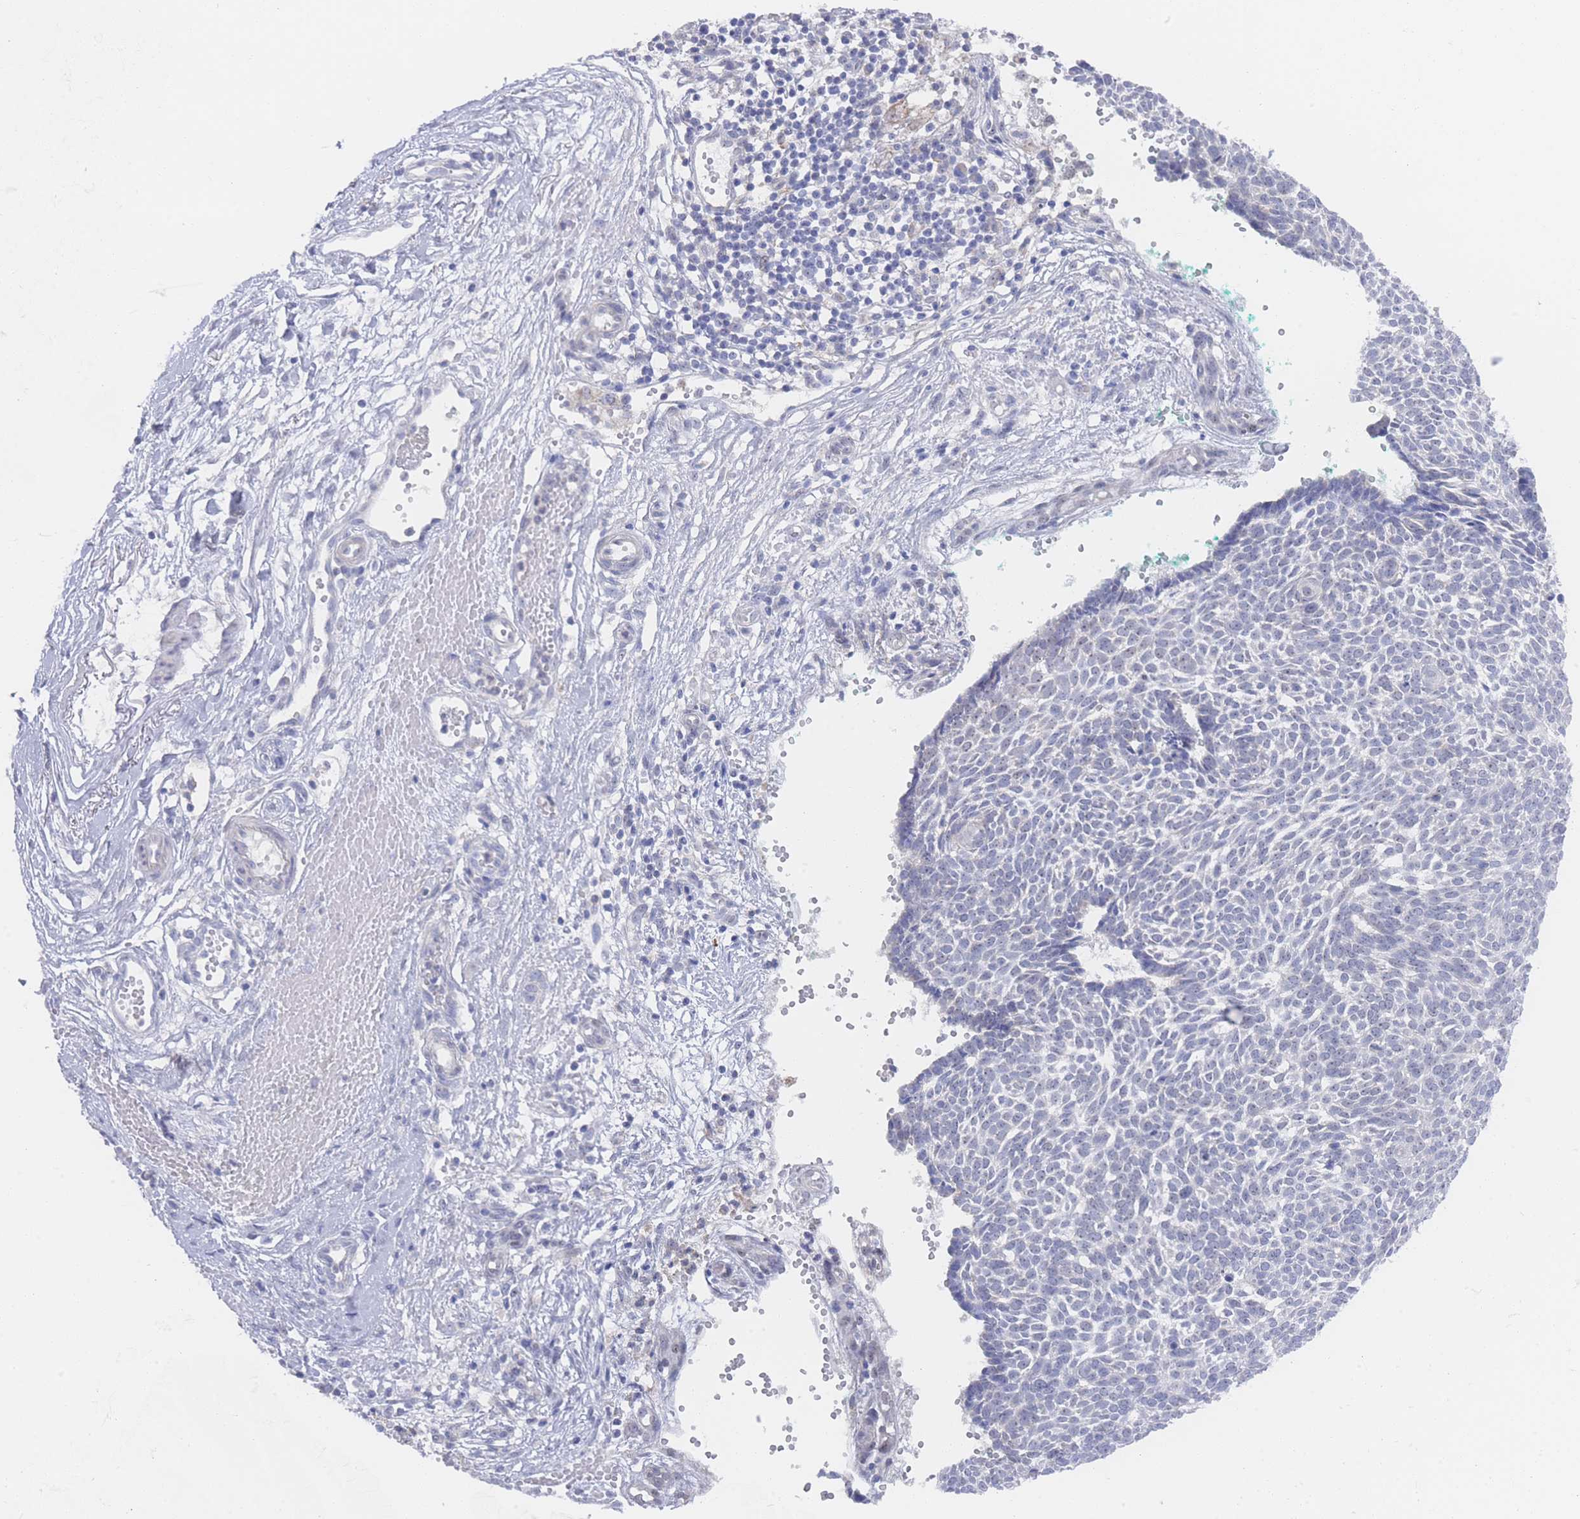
{"staining": {"intensity": "negative", "quantity": "none", "location": "none"}, "tissue": "skin cancer", "cell_type": "Tumor cells", "image_type": "cancer", "snomed": [{"axis": "morphology", "description": "Basal cell carcinoma"}, {"axis": "topography", "description": "Skin"}], "caption": "A photomicrograph of human basal cell carcinoma (skin) is negative for staining in tumor cells.", "gene": "ZNF142", "patient": {"sex": "male", "age": 61}}